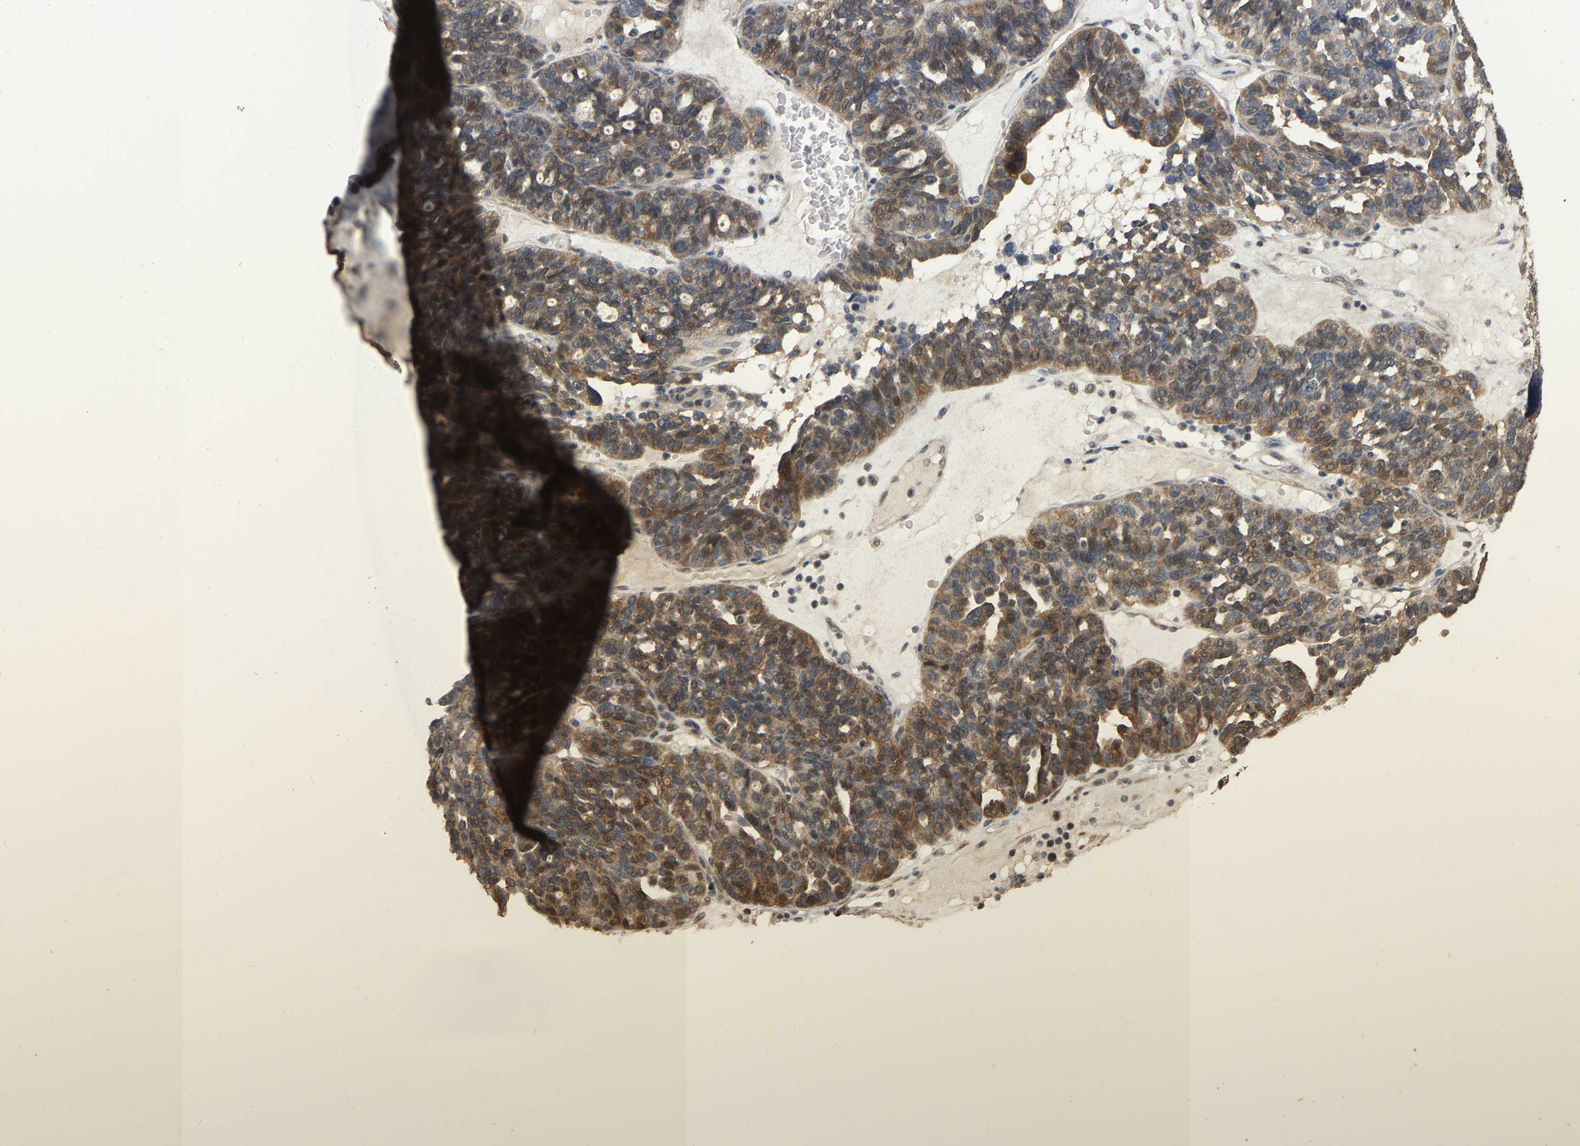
{"staining": {"intensity": "moderate", "quantity": ">75%", "location": "cytoplasmic/membranous,nuclear"}, "tissue": "ovarian cancer", "cell_type": "Tumor cells", "image_type": "cancer", "snomed": [{"axis": "morphology", "description": "Cystadenocarcinoma, serous, NOS"}, {"axis": "topography", "description": "Ovary"}], "caption": "Human ovarian serous cystadenocarcinoma stained with a brown dye displays moderate cytoplasmic/membranous and nuclear positive staining in approximately >75% of tumor cells.", "gene": "NCS1", "patient": {"sex": "female", "age": 59}}